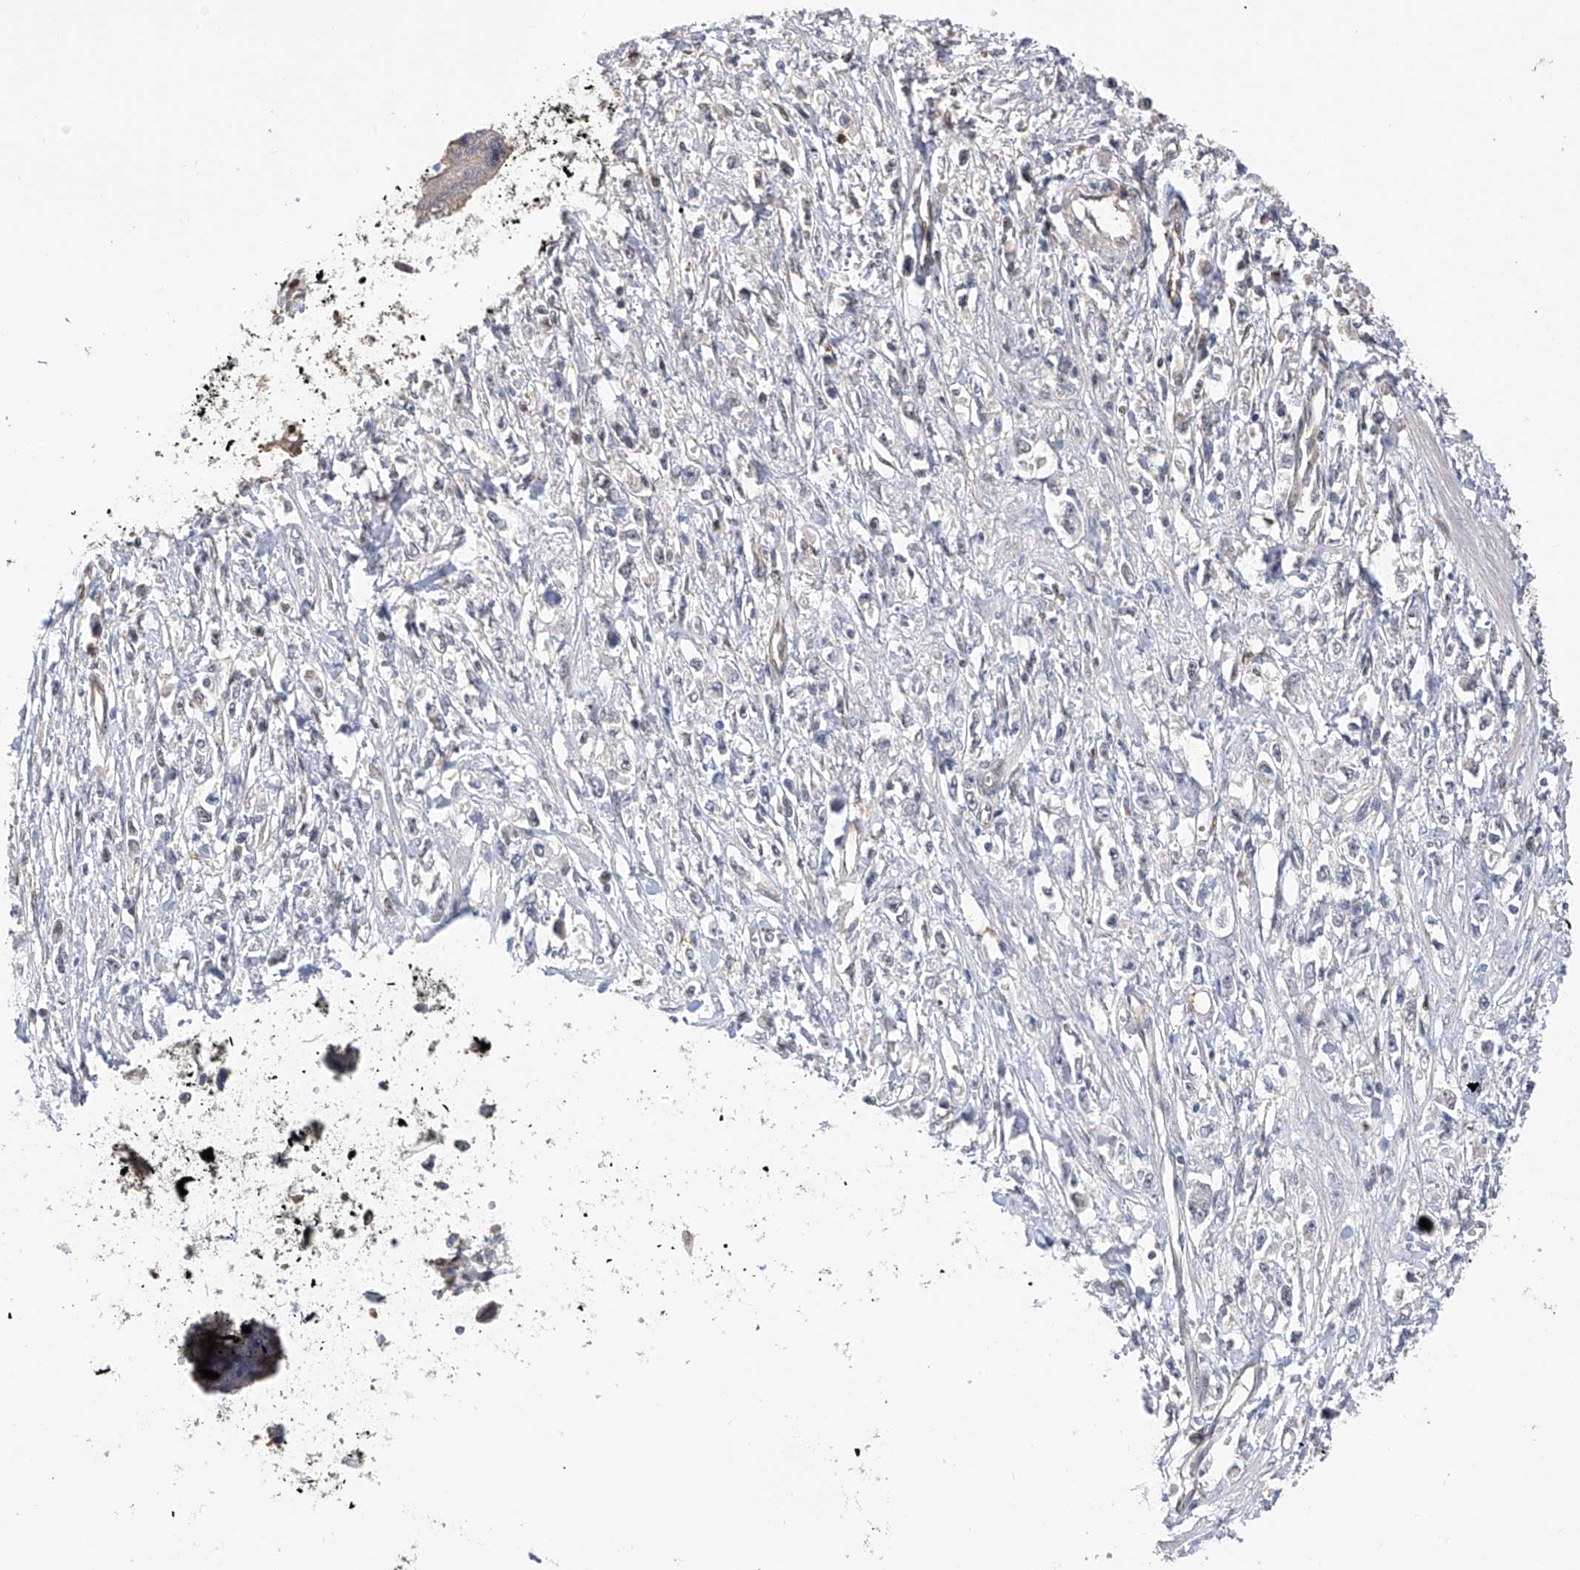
{"staining": {"intensity": "negative", "quantity": "none", "location": "none"}, "tissue": "stomach cancer", "cell_type": "Tumor cells", "image_type": "cancer", "snomed": [{"axis": "morphology", "description": "Adenocarcinoma, NOS"}, {"axis": "topography", "description": "Stomach"}], "caption": "An immunohistochemistry micrograph of stomach adenocarcinoma is shown. There is no staining in tumor cells of stomach adenocarcinoma. (DAB immunohistochemistry visualized using brightfield microscopy, high magnification).", "gene": "PMM1", "patient": {"sex": "female", "age": 59}}